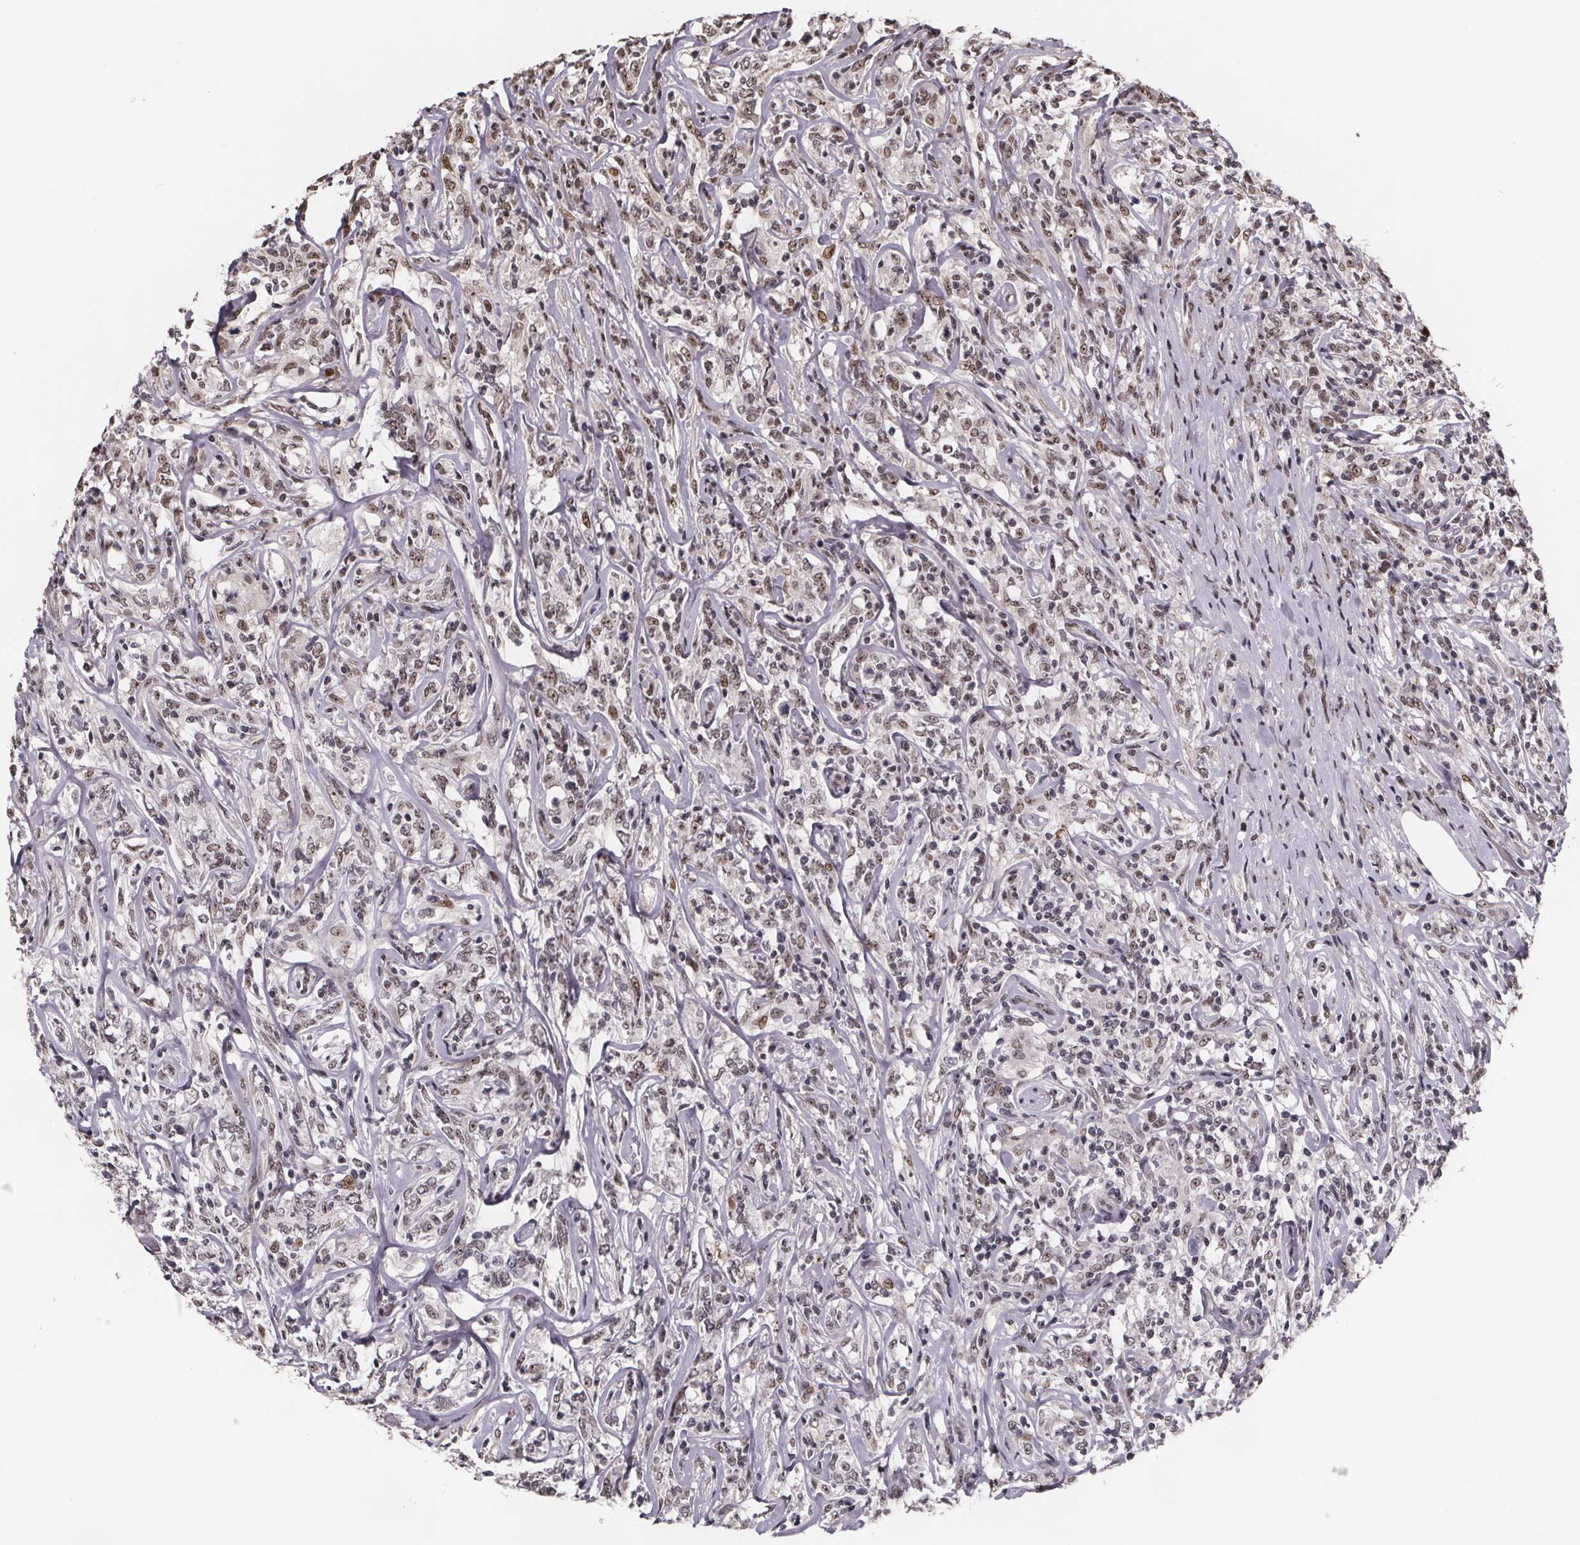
{"staining": {"intensity": "weak", "quantity": ">75%", "location": "nuclear"}, "tissue": "lymphoma", "cell_type": "Tumor cells", "image_type": "cancer", "snomed": [{"axis": "morphology", "description": "Malignant lymphoma, non-Hodgkin's type, High grade"}, {"axis": "topography", "description": "Lymph node"}], "caption": "Lymphoma stained for a protein reveals weak nuclear positivity in tumor cells.", "gene": "U2SURP", "patient": {"sex": "female", "age": 84}}